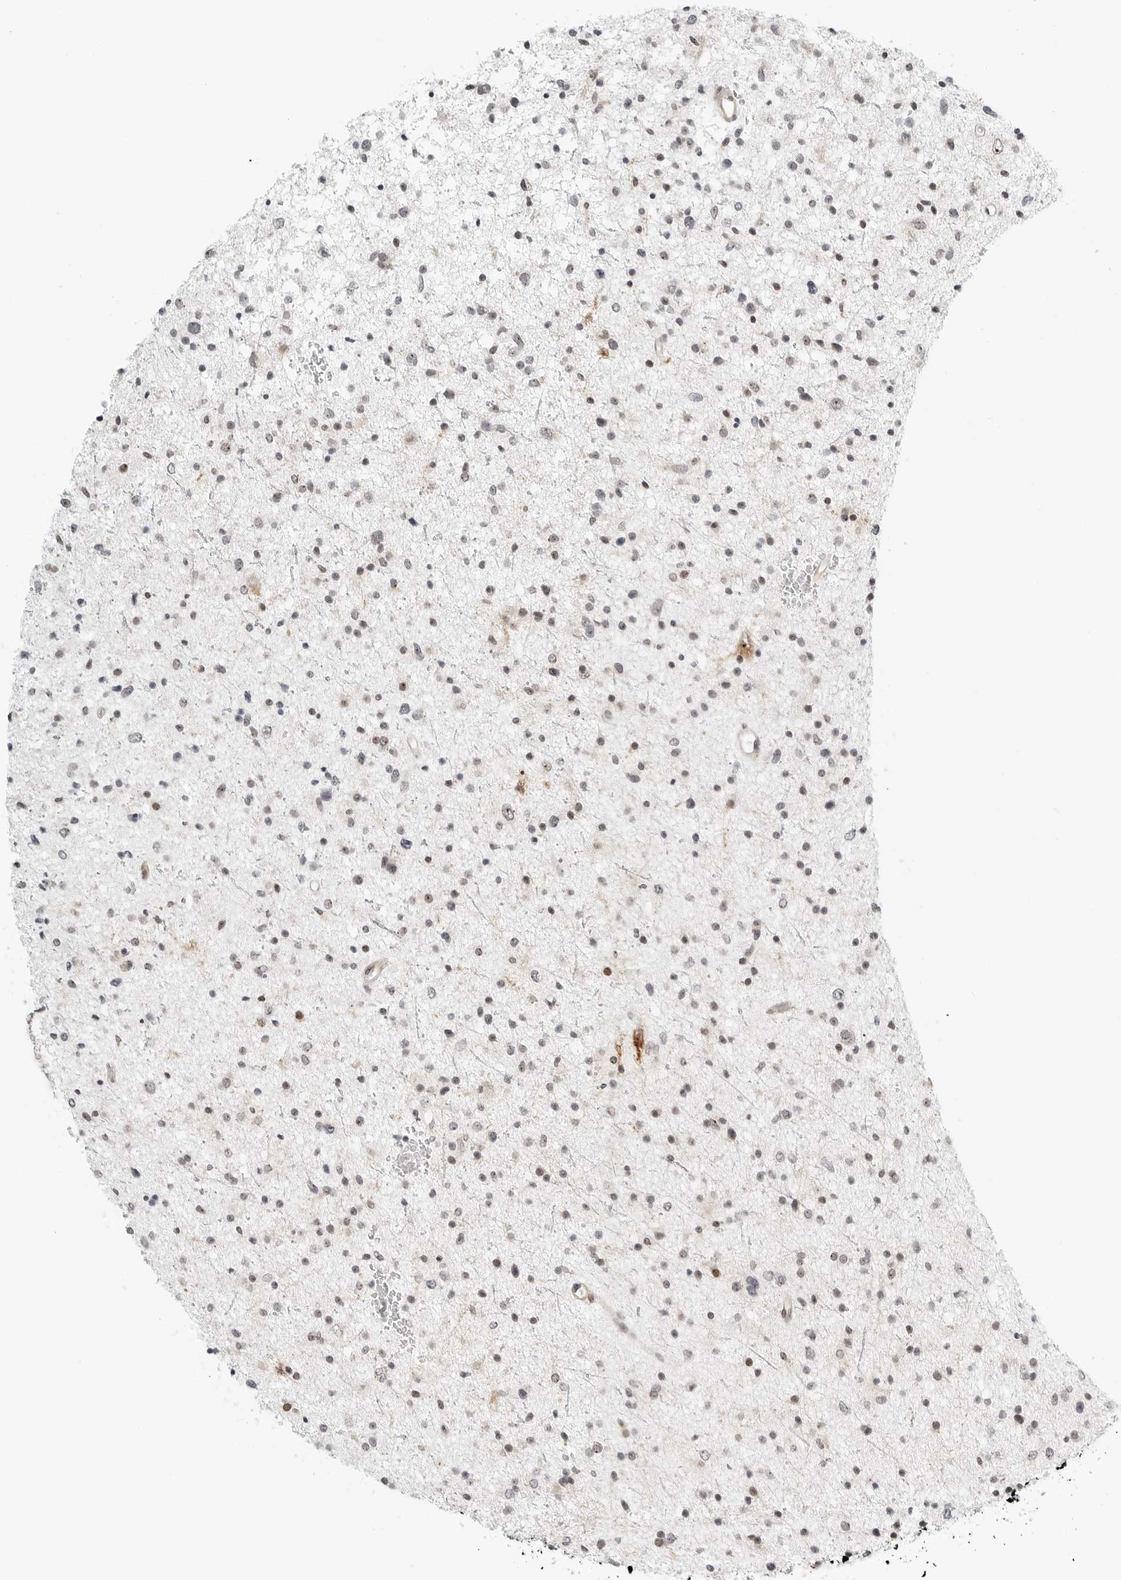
{"staining": {"intensity": "negative", "quantity": "none", "location": "none"}, "tissue": "glioma", "cell_type": "Tumor cells", "image_type": "cancer", "snomed": [{"axis": "morphology", "description": "Glioma, malignant, Low grade"}, {"axis": "topography", "description": "Brain"}], "caption": "Immunohistochemistry (IHC) photomicrograph of human malignant low-grade glioma stained for a protein (brown), which exhibits no staining in tumor cells.", "gene": "RIMKLA", "patient": {"sex": "female", "age": 37}}